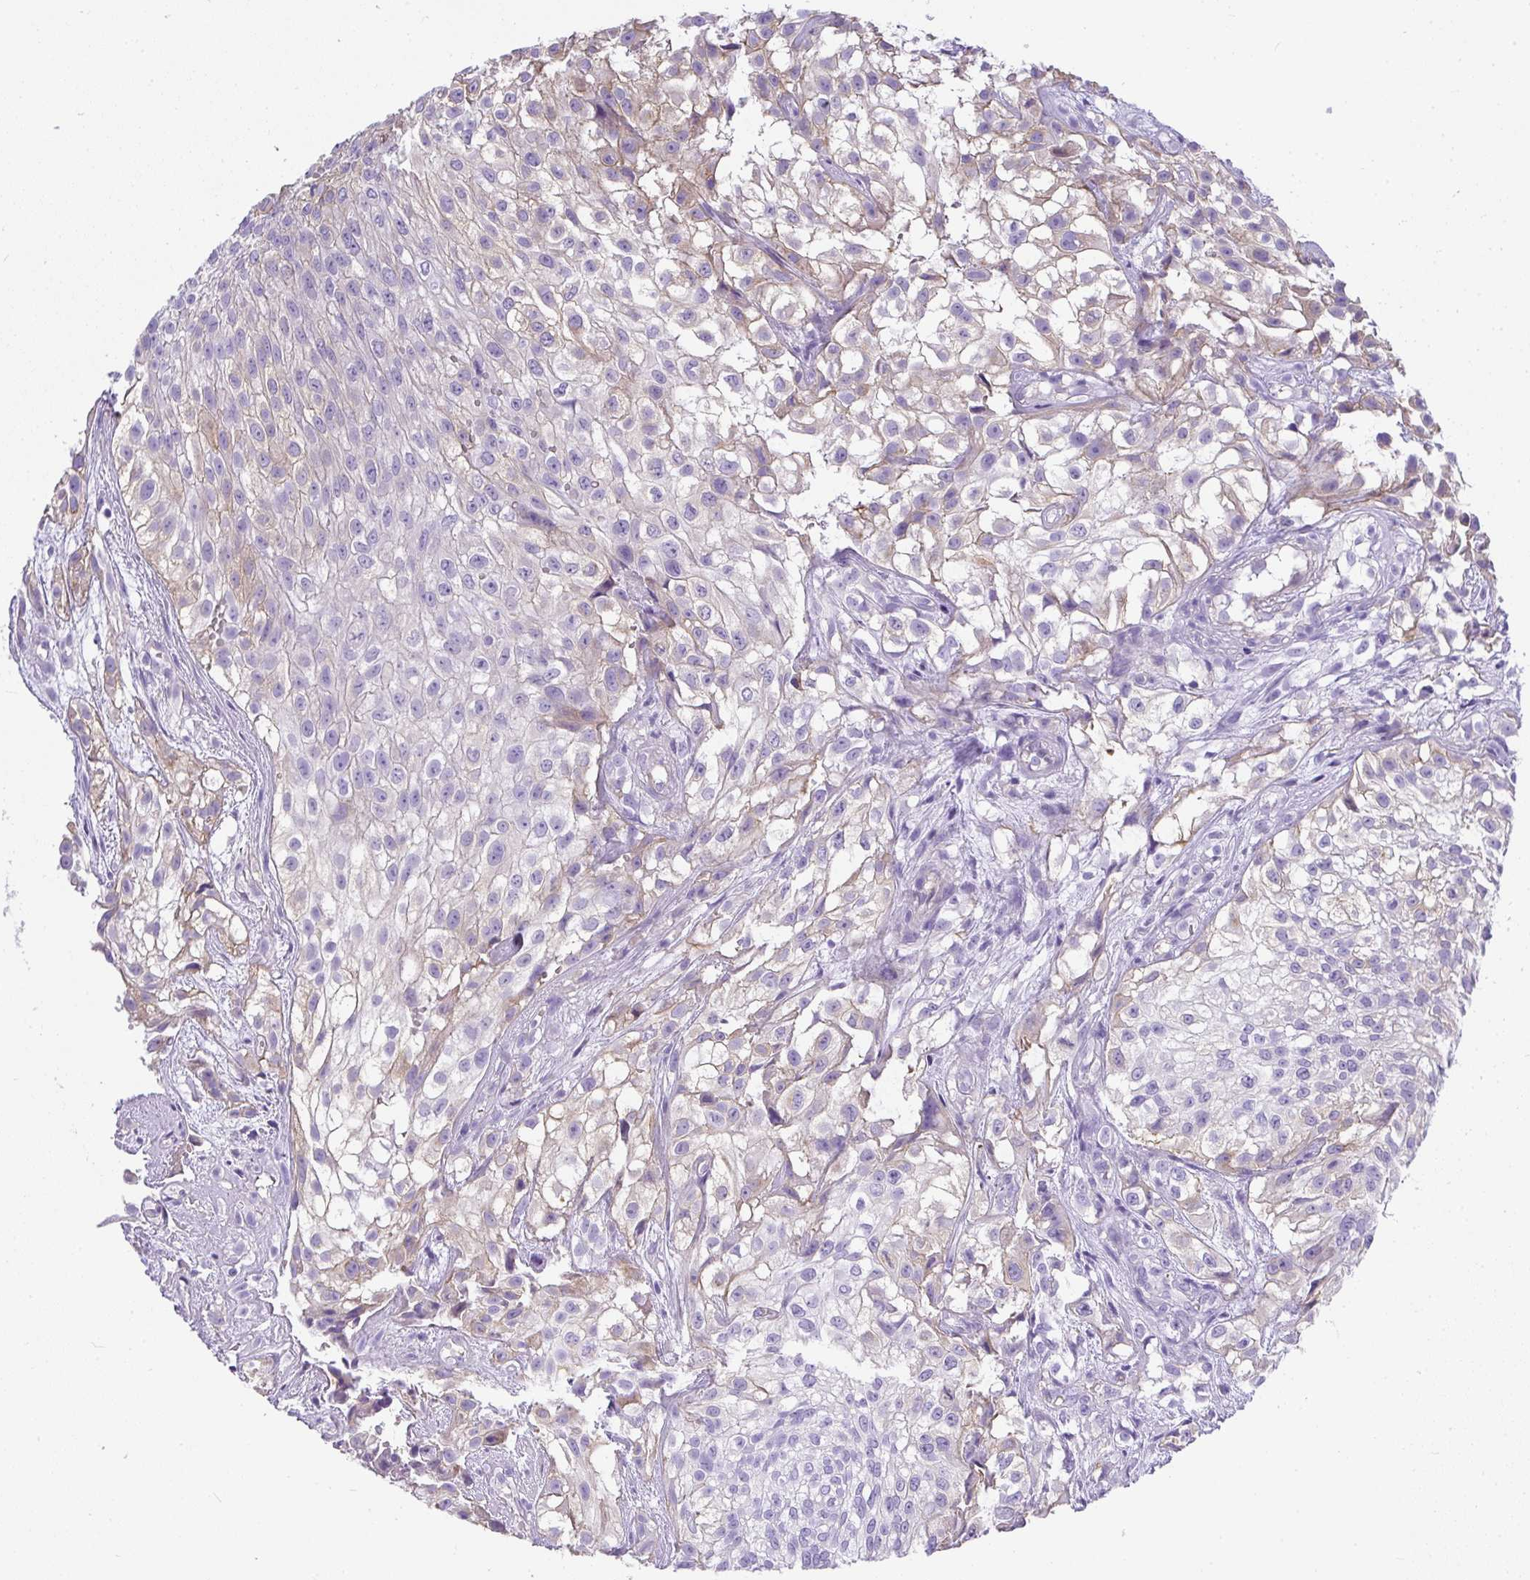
{"staining": {"intensity": "weak", "quantity": "25%-75%", "location": "cytoplasmic/membranous"}, "tissue": "urothelial cancer", "cell_type": "Tumor cells", "image_type": "cancer", "snomed": [{"axis": "morphology", "description": "Urothelial carcinoma, High grade"}, {"axis": "topography", "description": "Urinary bladder"}], "caption": "DAB immunohistochemical staining of human urothelial cancer shows weak cytoplasmic/membranous protein expression in approximately 25%-75% of tumor cells.", "gene": "PLPPR3", "patient": {"sex": "male", "age": 56}}